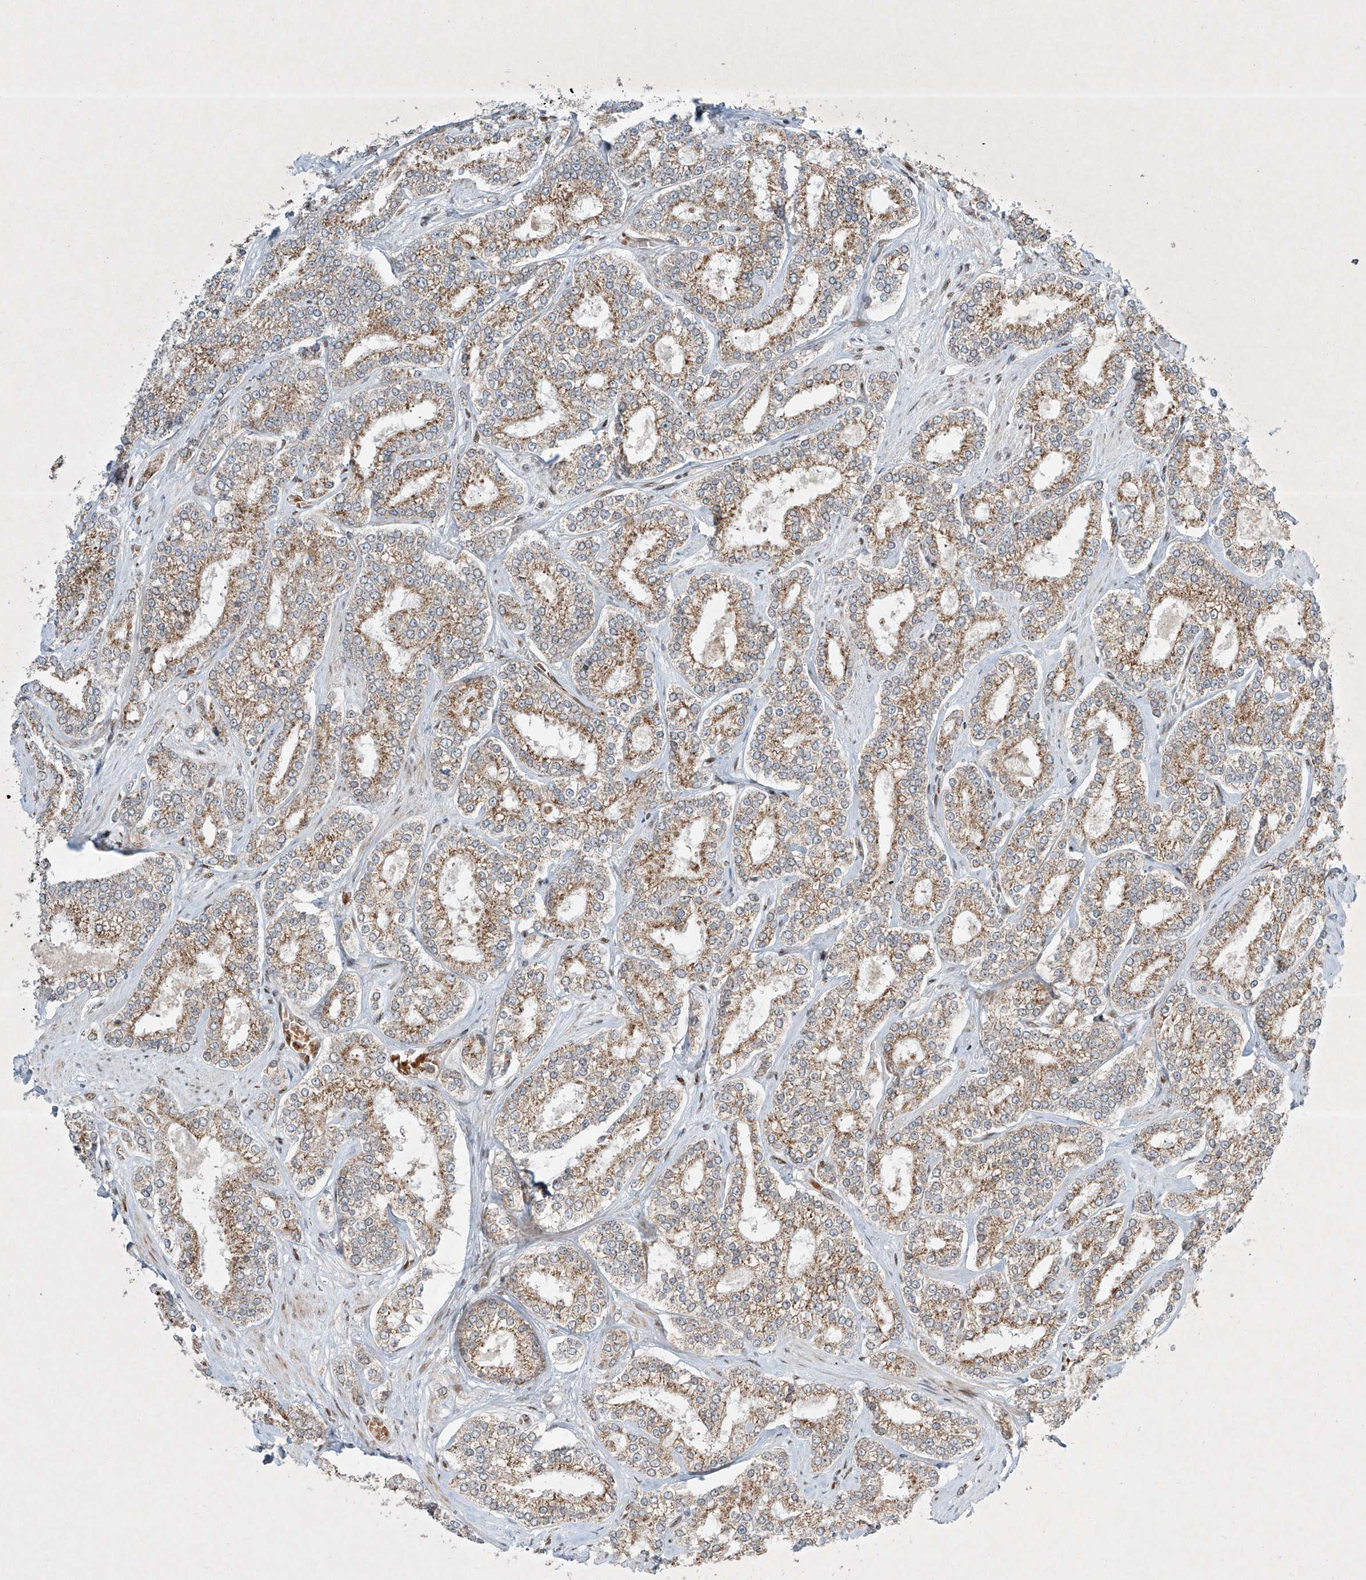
{"staining": {"intensity": "moderate", "quantity": ">75%", "location": "cytoplasmic/membranous"}, "tissue": "prostate cancer", "cell_type": "Tumor cells", "image_type": "cancer", "snomed": [{"axis": "morphology", "description": "Normal tissue, NOS"}, {"axis": "morphology", "description": "Adenocarcinoma, High grade"}, {"axis": "topography", "description": "Prostate"}], "caption": "Tumor cells show moderate cytoplasmic/membranous staining in about >75% of cells in high-grade adenocarcinoma (prostate).", "gene": "EPG5", "patient": {"sex": "male", "age": 83}}